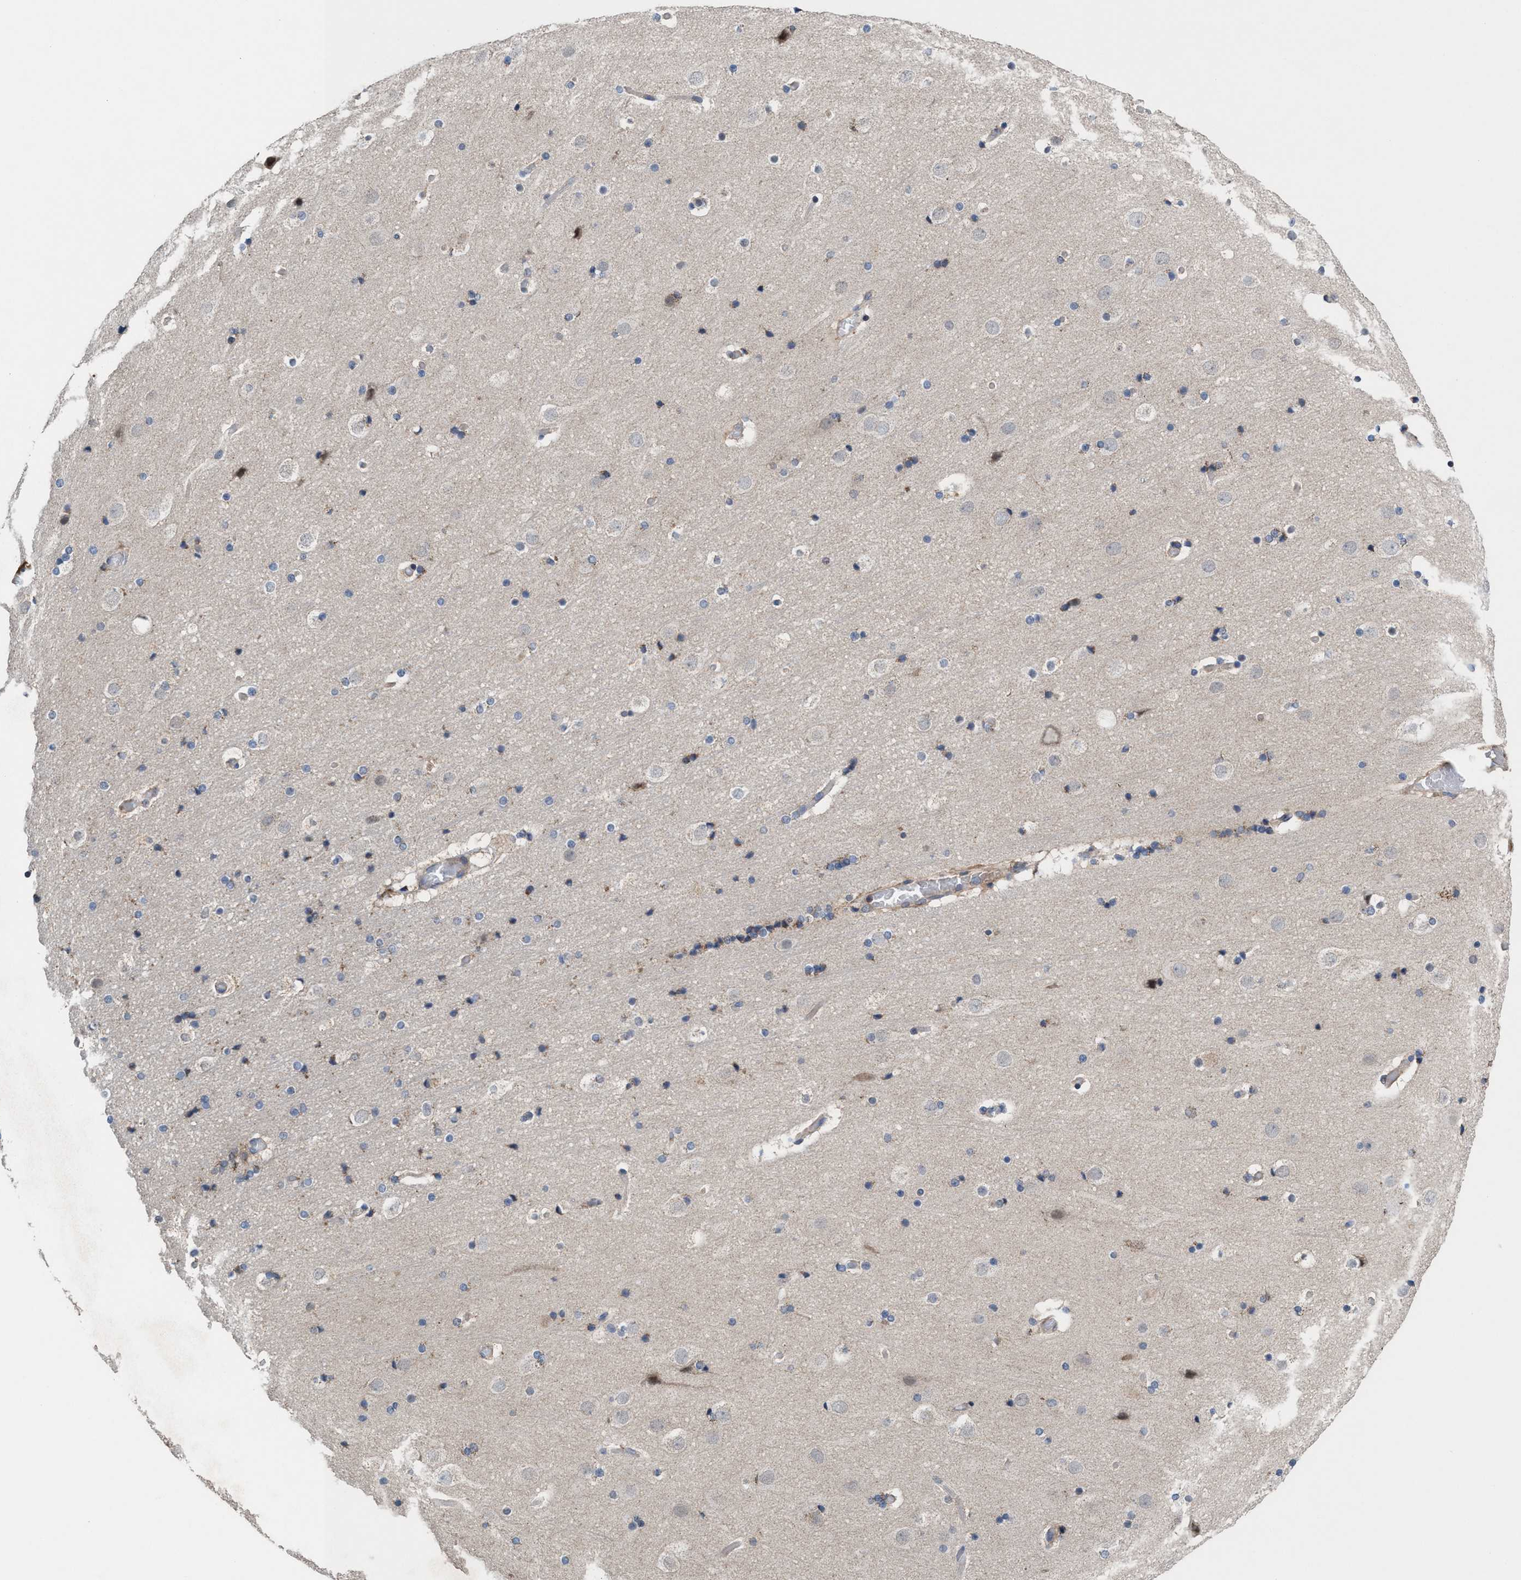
{"staining": {"intensity": "weak", "quantity": ">75%", "location": "cytoplasmic/membranous"}, "tissue": "cerebral cortex", "cell_type": "Endothelial cells", "image_type": "normal", "snomed": [{"axis": "morphology", "description": "Normal tissue, NOS"}, {"axis": "topography", "description": "Cerebral cortex"}], "caption": "The immunohistochemical stain labels weak cytoplasmic/membranous expression in endothelial cells of benign cerebral cortex.", "gene": "MRM1", "patient": {"sex": "male", "age": 57}}